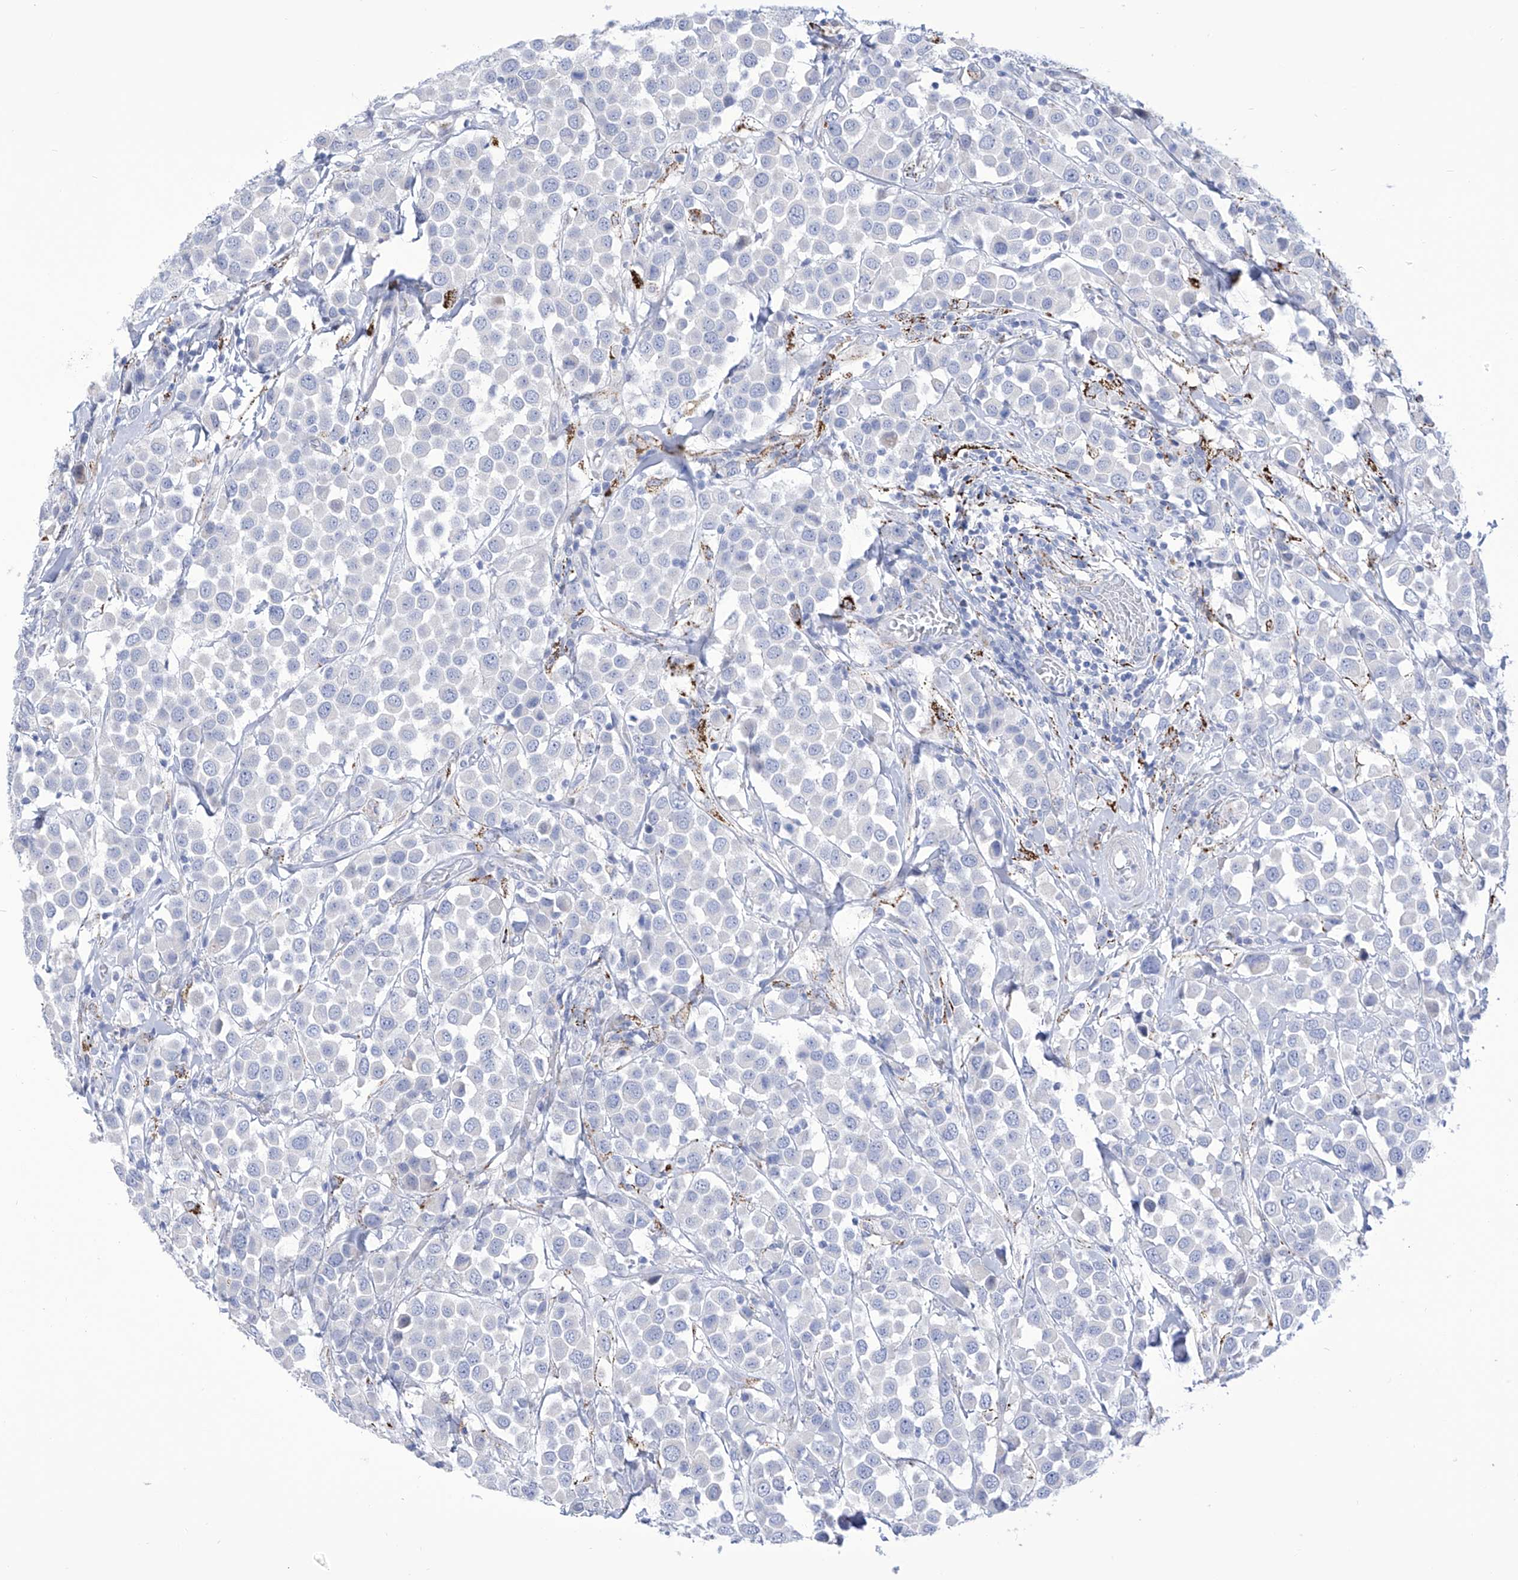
{"staining": {"intensity": "negative", "quantity": "none", "location": "none"}, "tissue": "breast cancer", "cell_type": "Tumor cells", "image_type": "cancer", "snomed": [{"axis": "morphology", "description": "Duct carcinoma"}, {"axis": "topography", "description": "Breast"}], "caption": "Invasive ductal carcinoma (breast) stained for a protein using immunohistochemistry exhibits no staining tumor cells.", "gene": "C1orf87", "patient": {"sex": "female", "age": 61}}